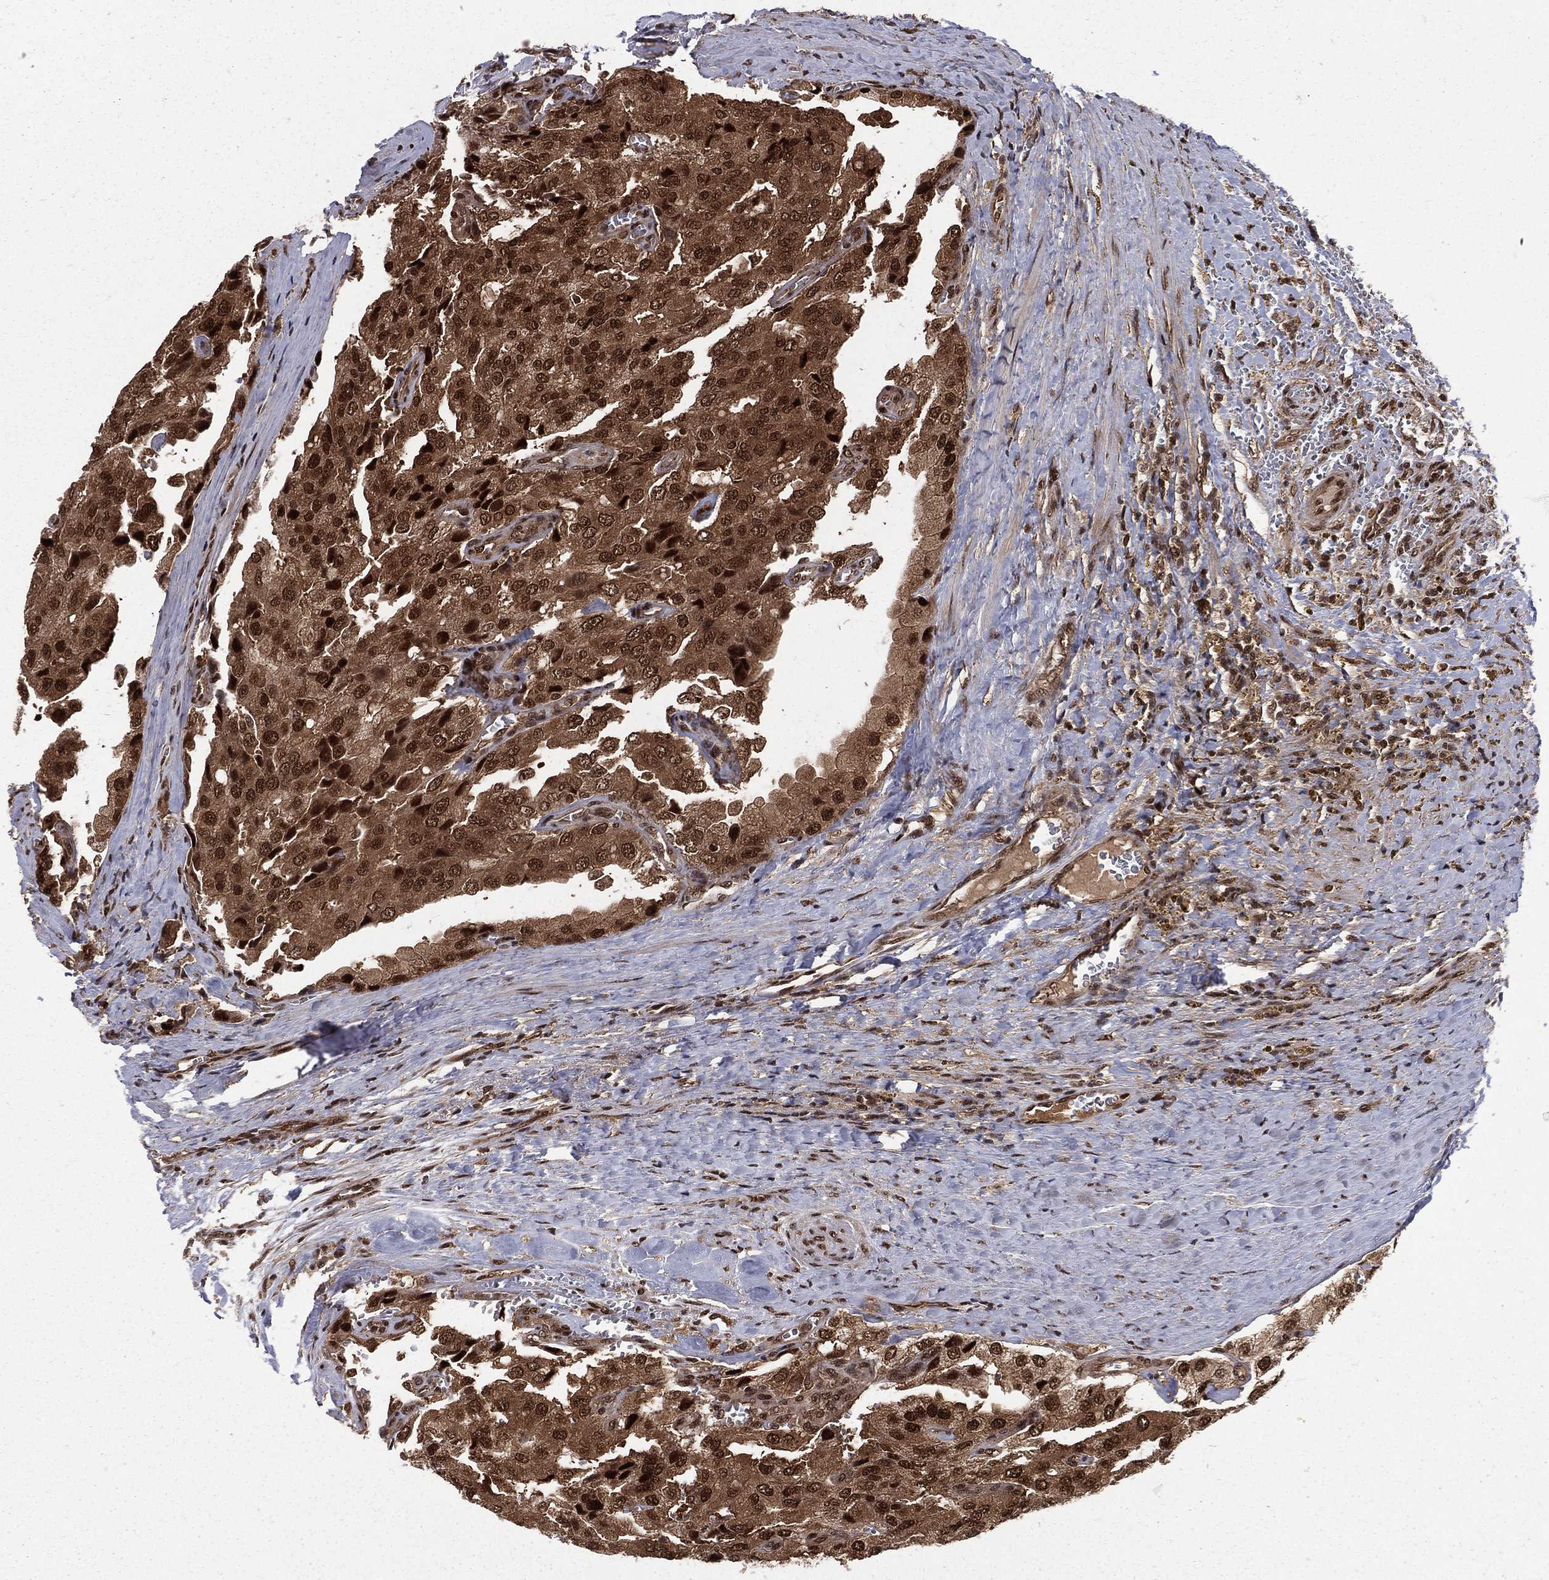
{"staining": {"intensity": "strong", "quantity": ">75%", "location": "nuclear"}, "tissue": "prostate cancer", "cell_type": "Tumor cells", "image_type": "cancer", "snomed": [{"axis": "morphology", "description": "Adenocarcinoma, NOS"}, {"axis": "topography", "description": "Prostate and seminal vesicle, NOS"}, {"axis": "topography", "description": "Prostate"}], "caption": "This is a micrograph of IHC staining of prostate adenocarcinoma, which shows strong staining in the nuclear of tumor cells.", "gene": "COPS4", "patient": {"sex": "male", "age": 67}}